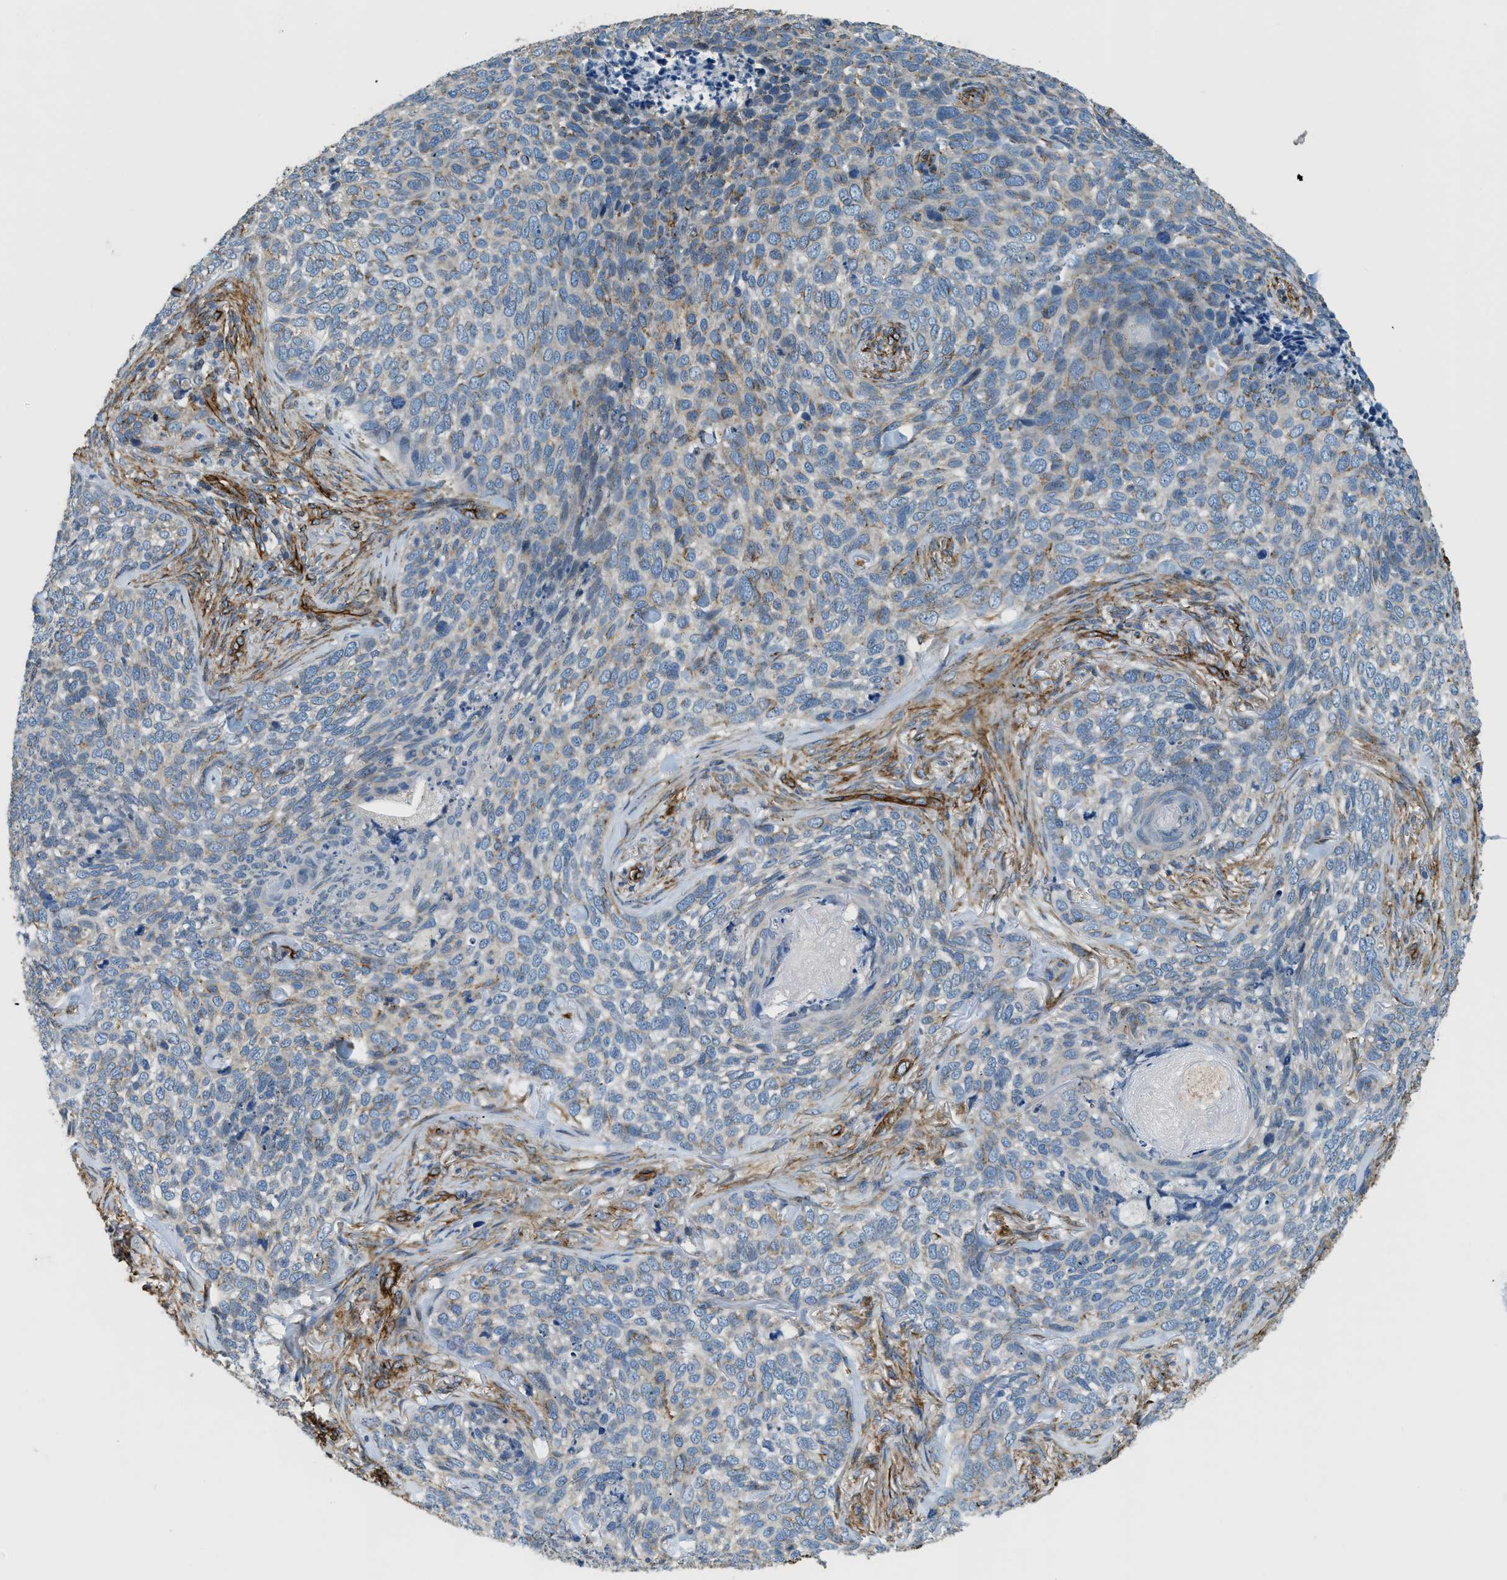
{"staining": {"intensity": "moderate", "quantity": "<25%", "location": "cytoplasmic/membranous"}, "tissue": "skin cancer", "cell_type": "Tumor cells", "image_type": "cancer", "snomed": [{"axis": "morphology", "description": "Basal cell carcinoma"}, {"axis": "topography", "description": "Skin"}], "caption": "Brown immunohistochemical staining in human skin basal cell carcinoma demonstrates moderate cytoplasmic/membranous positivity in approximately <25% of tumor cells.", "gene": "TMEM43", "patient": {"sex": "female", "age": 64}}